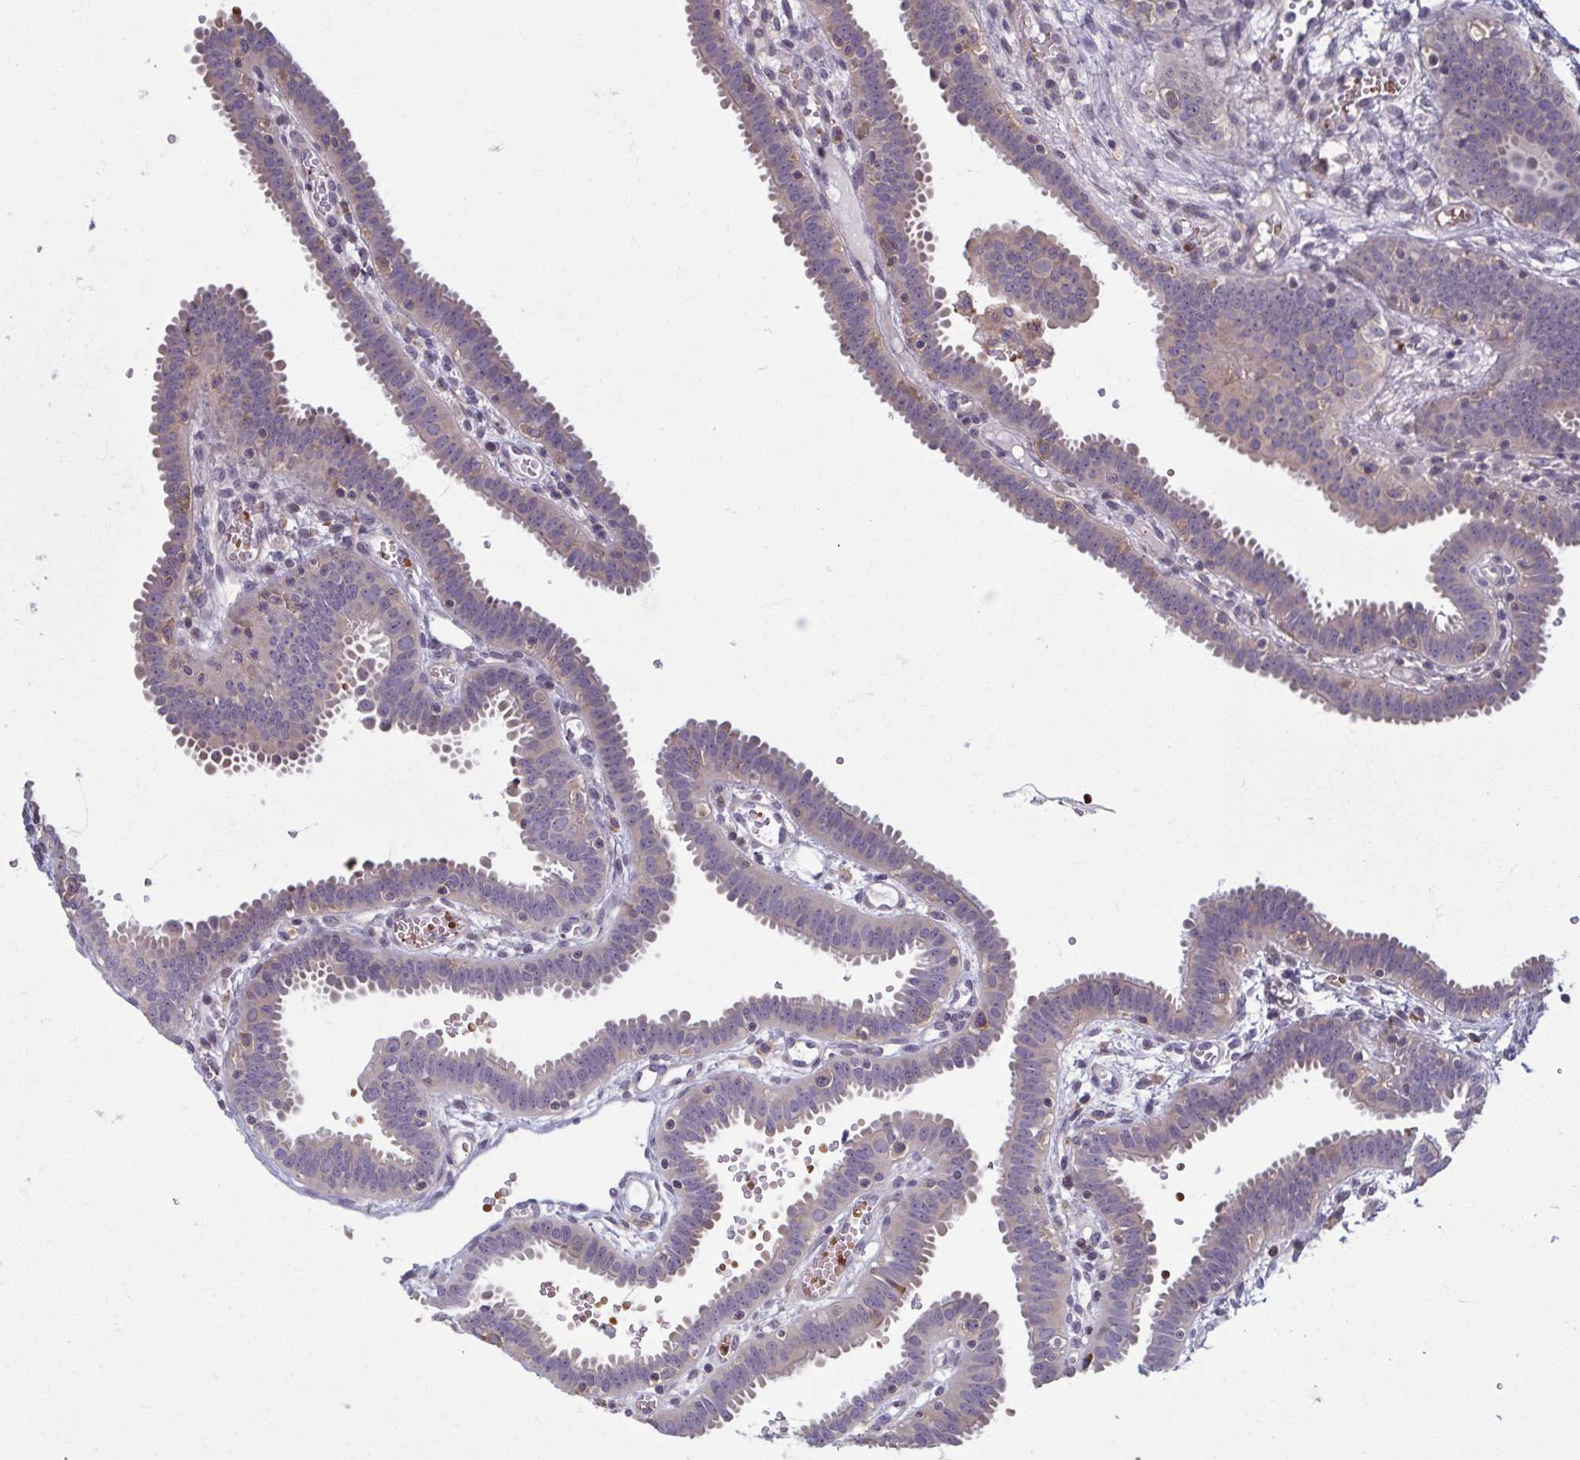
{"staining": {"intensity": "negative", "quantity": "none", "location": "none"}, "tissue": "fallopian tube", "cell_type": "Glandular cells", "image_type": "normal", "snomed": [{"axis": "morphology", "description": "Normal tissue, NOS"}, {"axis": "topography", "description": "Fallopian tube"}], "caption": "Immunohistochemistry (IHC) photomicrograph of unremarkable fallopian tube stained for a protein (brown), which reveals no expression in glandular cells. The staining is performed using DAB (3,3'-diaminobenzidine) brown chromogen with nuclei counter-stained in using hematoxylin.", "gene": "LRRC38", "patient": {"sex": "female", "age": 37}}